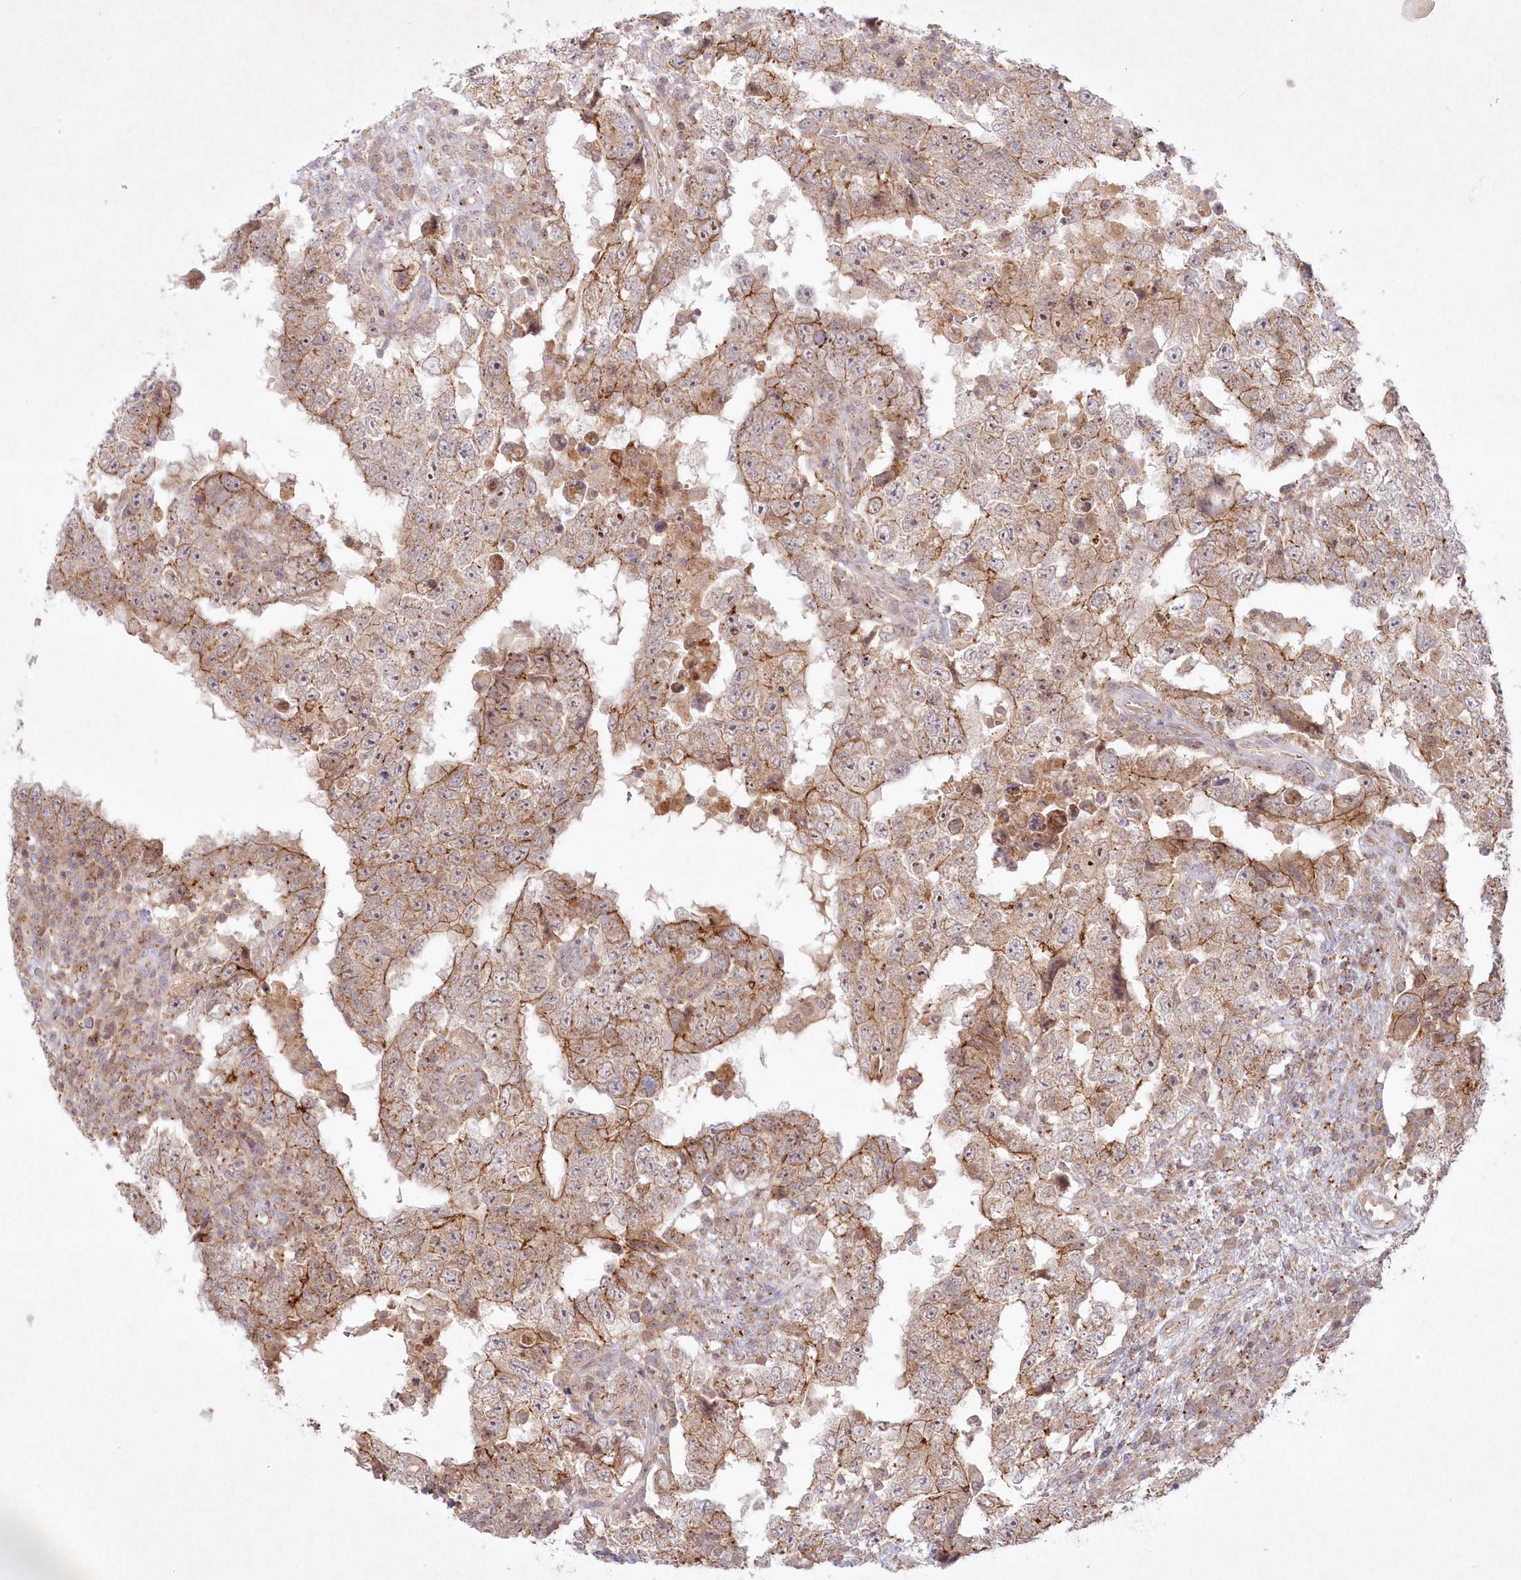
{"staining": {"intensity": "moderate", "quantity": ">75%", "location": "cytoplasmic/membranous"}, "tissue": "testis cancer", "cell_type": "Tumor cells", "image_type": "cancer", "snomed": [{"axis": "morphology", "description": "Carcinoma, Embryonal, NOS"}, {"axis": "topography", "description": "Testis"}], "caption": "Immunohistochemistry (IHC) image of testis cancer (embryonal carcinoma) stained for a protein (brown), which exhibits medium levels of moderate cytoplasmic/membranous expression in about >75% of tumor cells.", "gene": "TOGARAM2", "patient": {"sex": "male", "age": 26}}